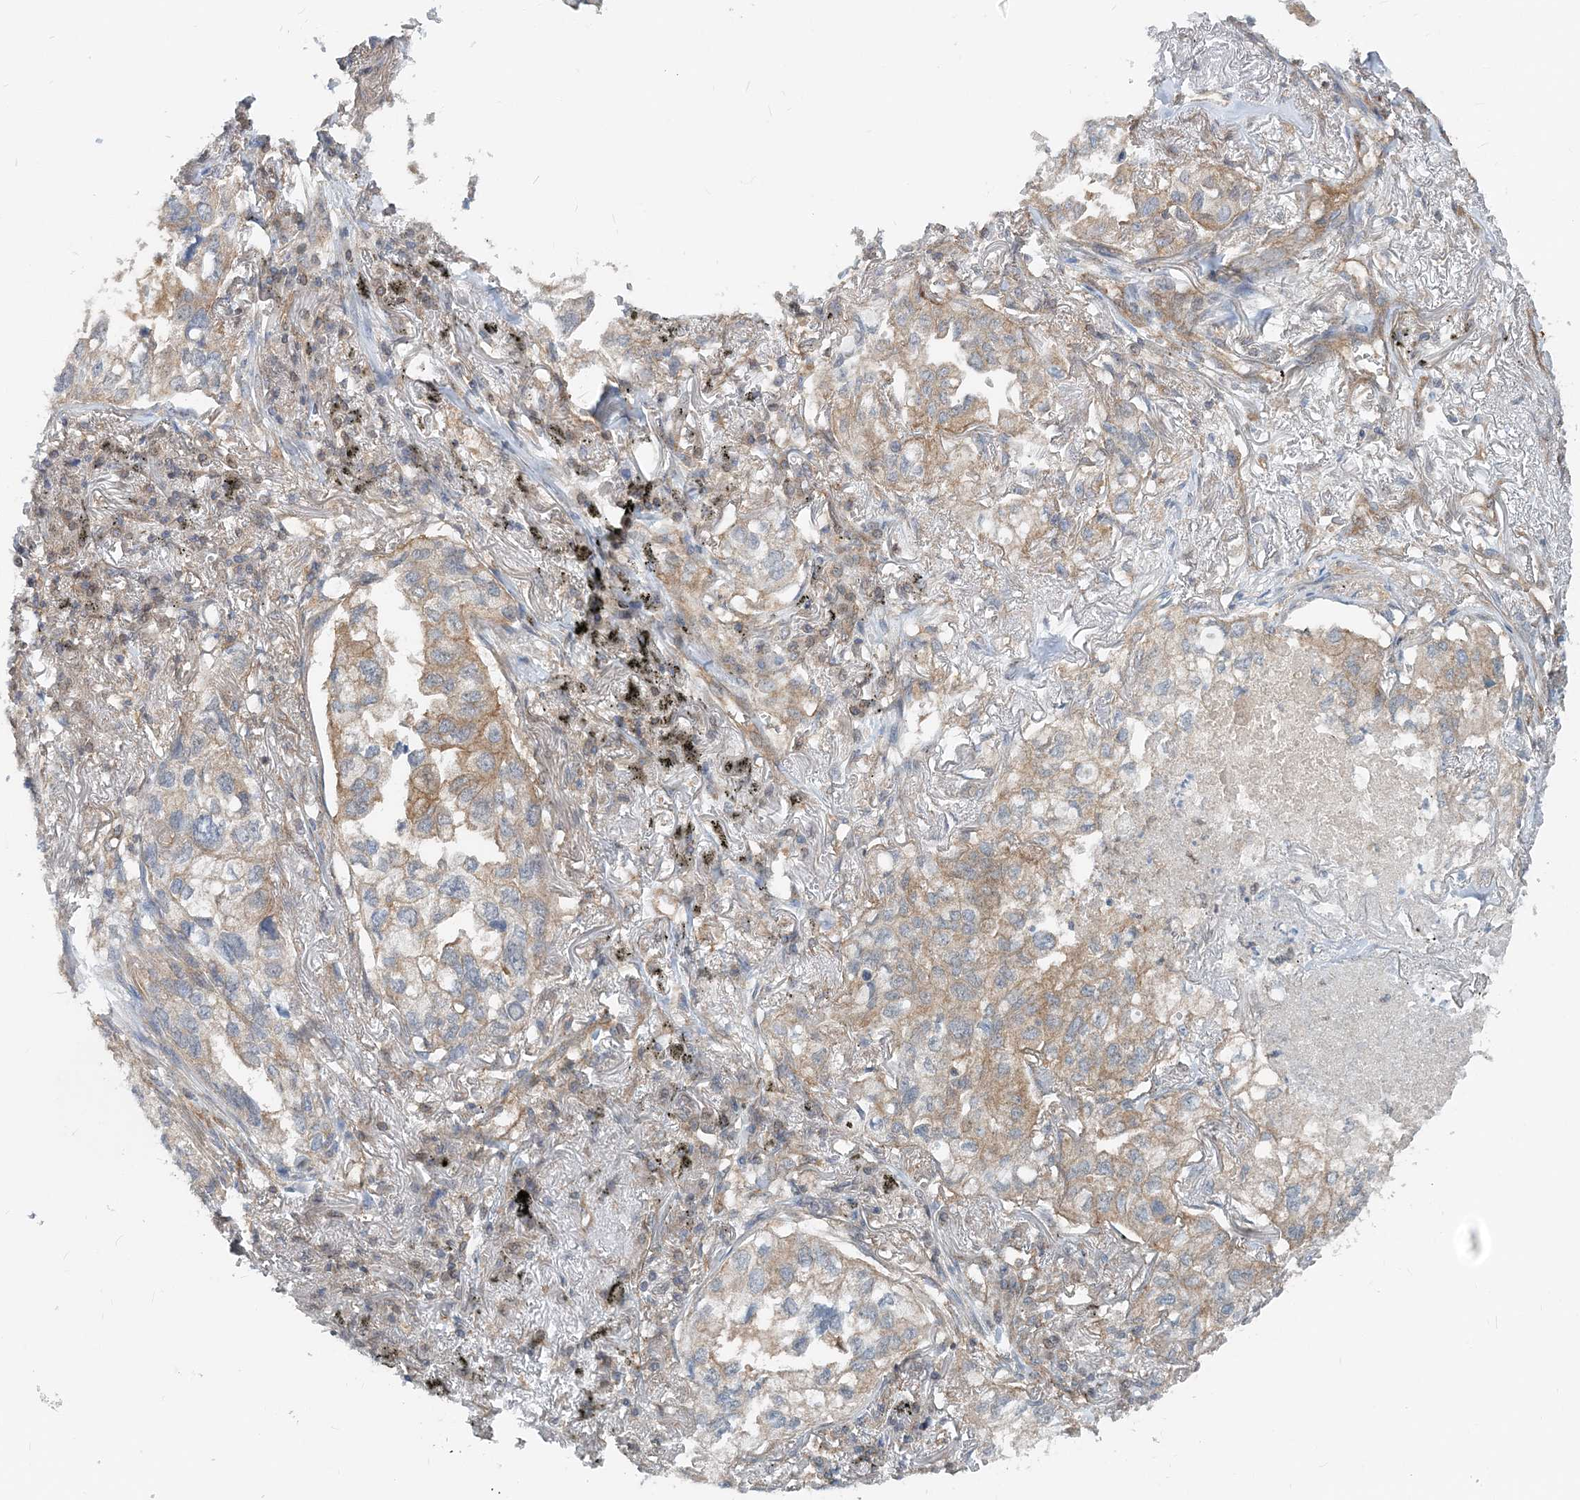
{"staining": {"intensity": "weak", "quantity": ">75%", "location": "cytoplasmic/membranous"}, "tissue": "lung cancer", "cell_type": "Tumor cells", "image_type": "cancer", "snomed": [{"axis": "morphology", "description": "Adenocarcinoma, NOS"}, {"axis": "topography", "description": "Lung"}], "caption": "Immunohistochemical staining of human lung adenocarcinoma reveals low levels of weak cytoplasmic/membranous protein expression in about >75% of tumor cells.", "gene": "MOB4", "patient": {"sex": "male", "age": 65}}